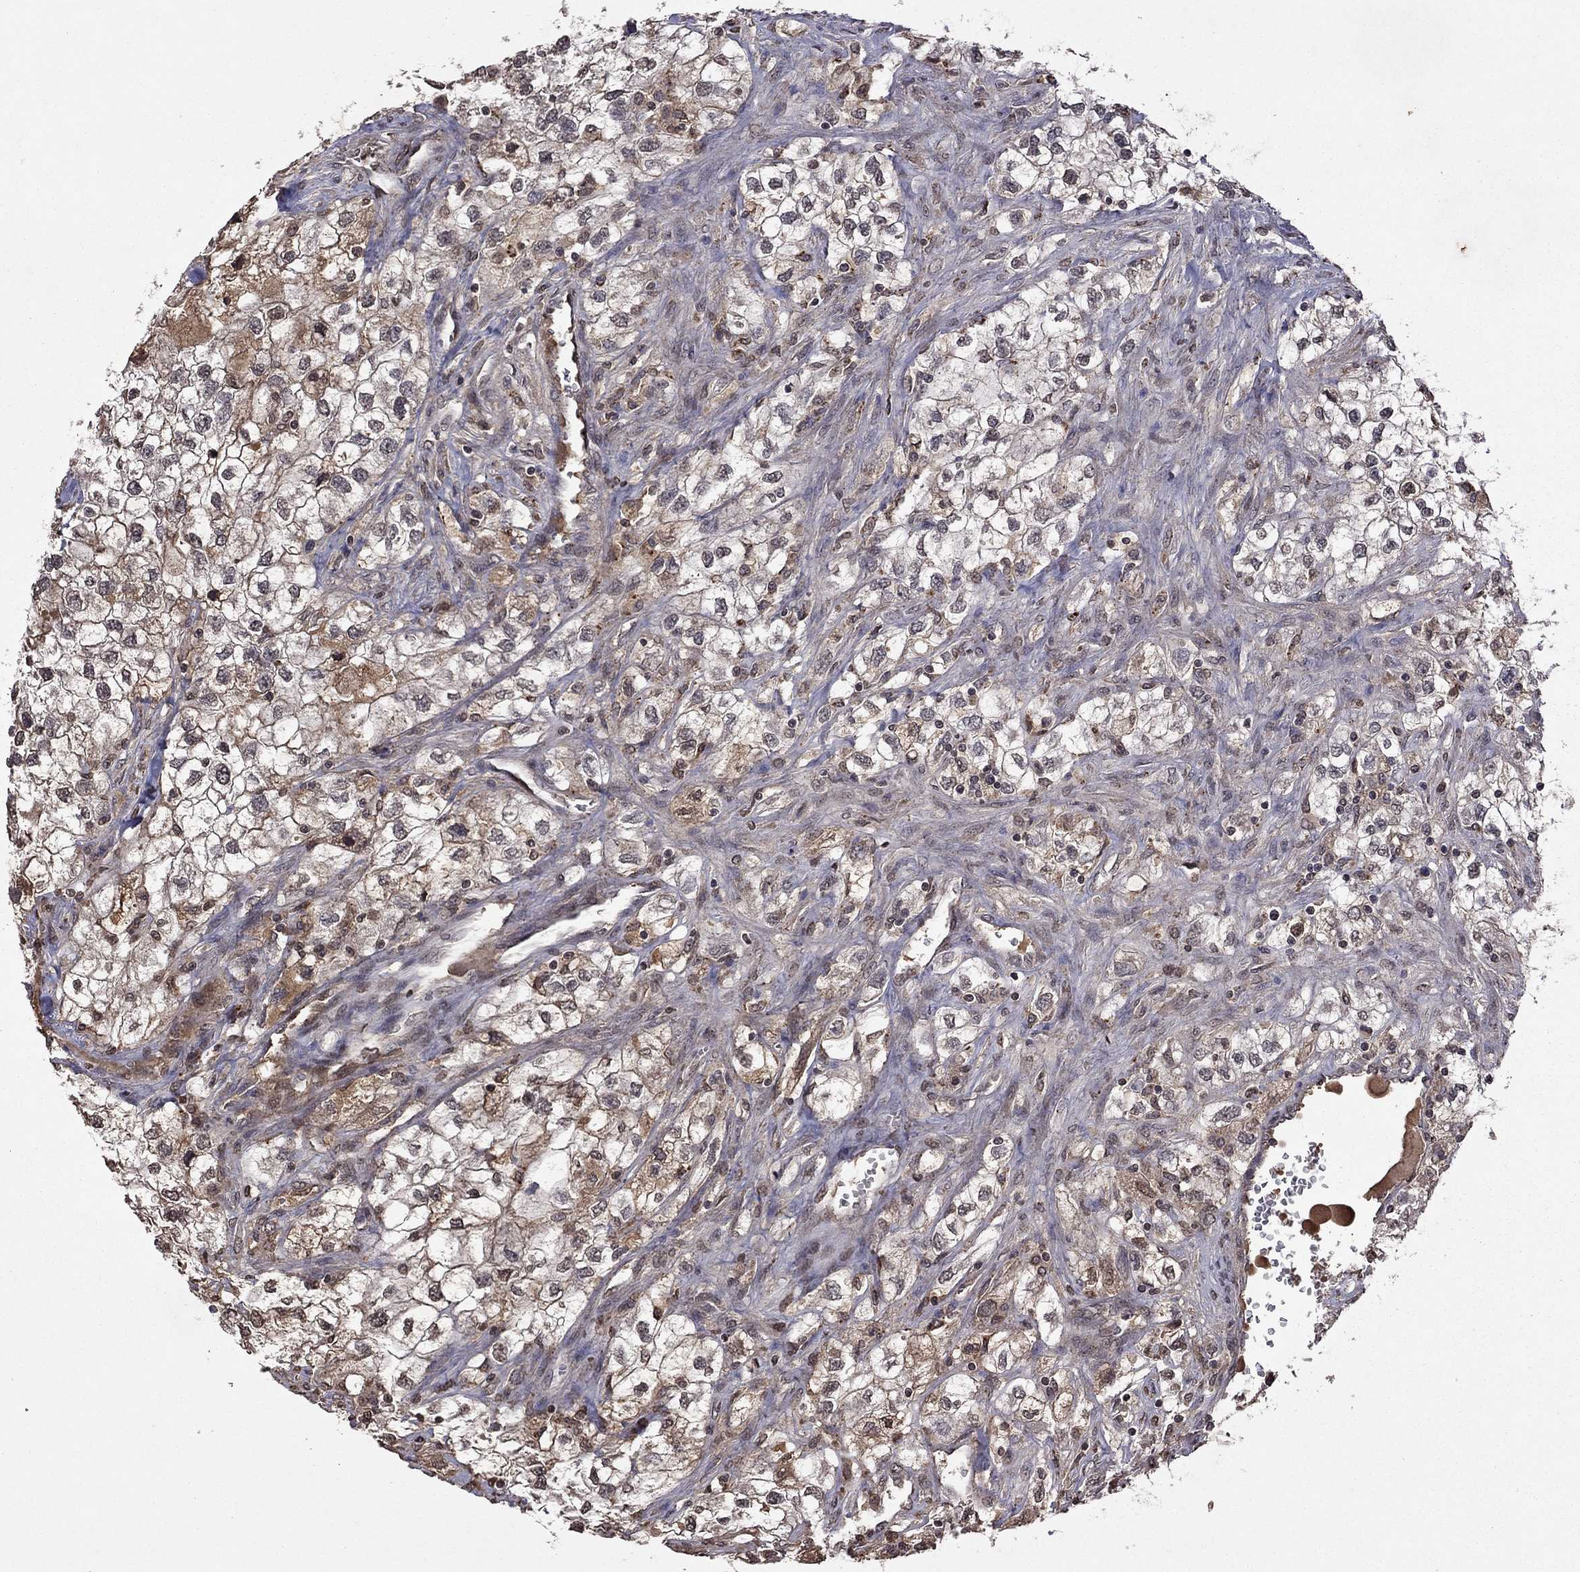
{"staining": {"intensity": "moderate", "quantity": "<25%", "location": "cytoplasmic/membranous"}, "tissue": "renal cancer", "cell_type": "Tumor cells", "image_type": "cancer", "snomed": [{"axis": "morphology", "description": "Adenocarcinoma, NOS"}, {"axis": "topography", "description": "Kidney"}], "caption": "Protein staining exhibits moderate cytoplasmic/membranous positivity in approximately <25% of tumor cells in adenocarcinoma (renal).", "gene": "NLGN1", "patient": {"sex": "male", "age": 59}}